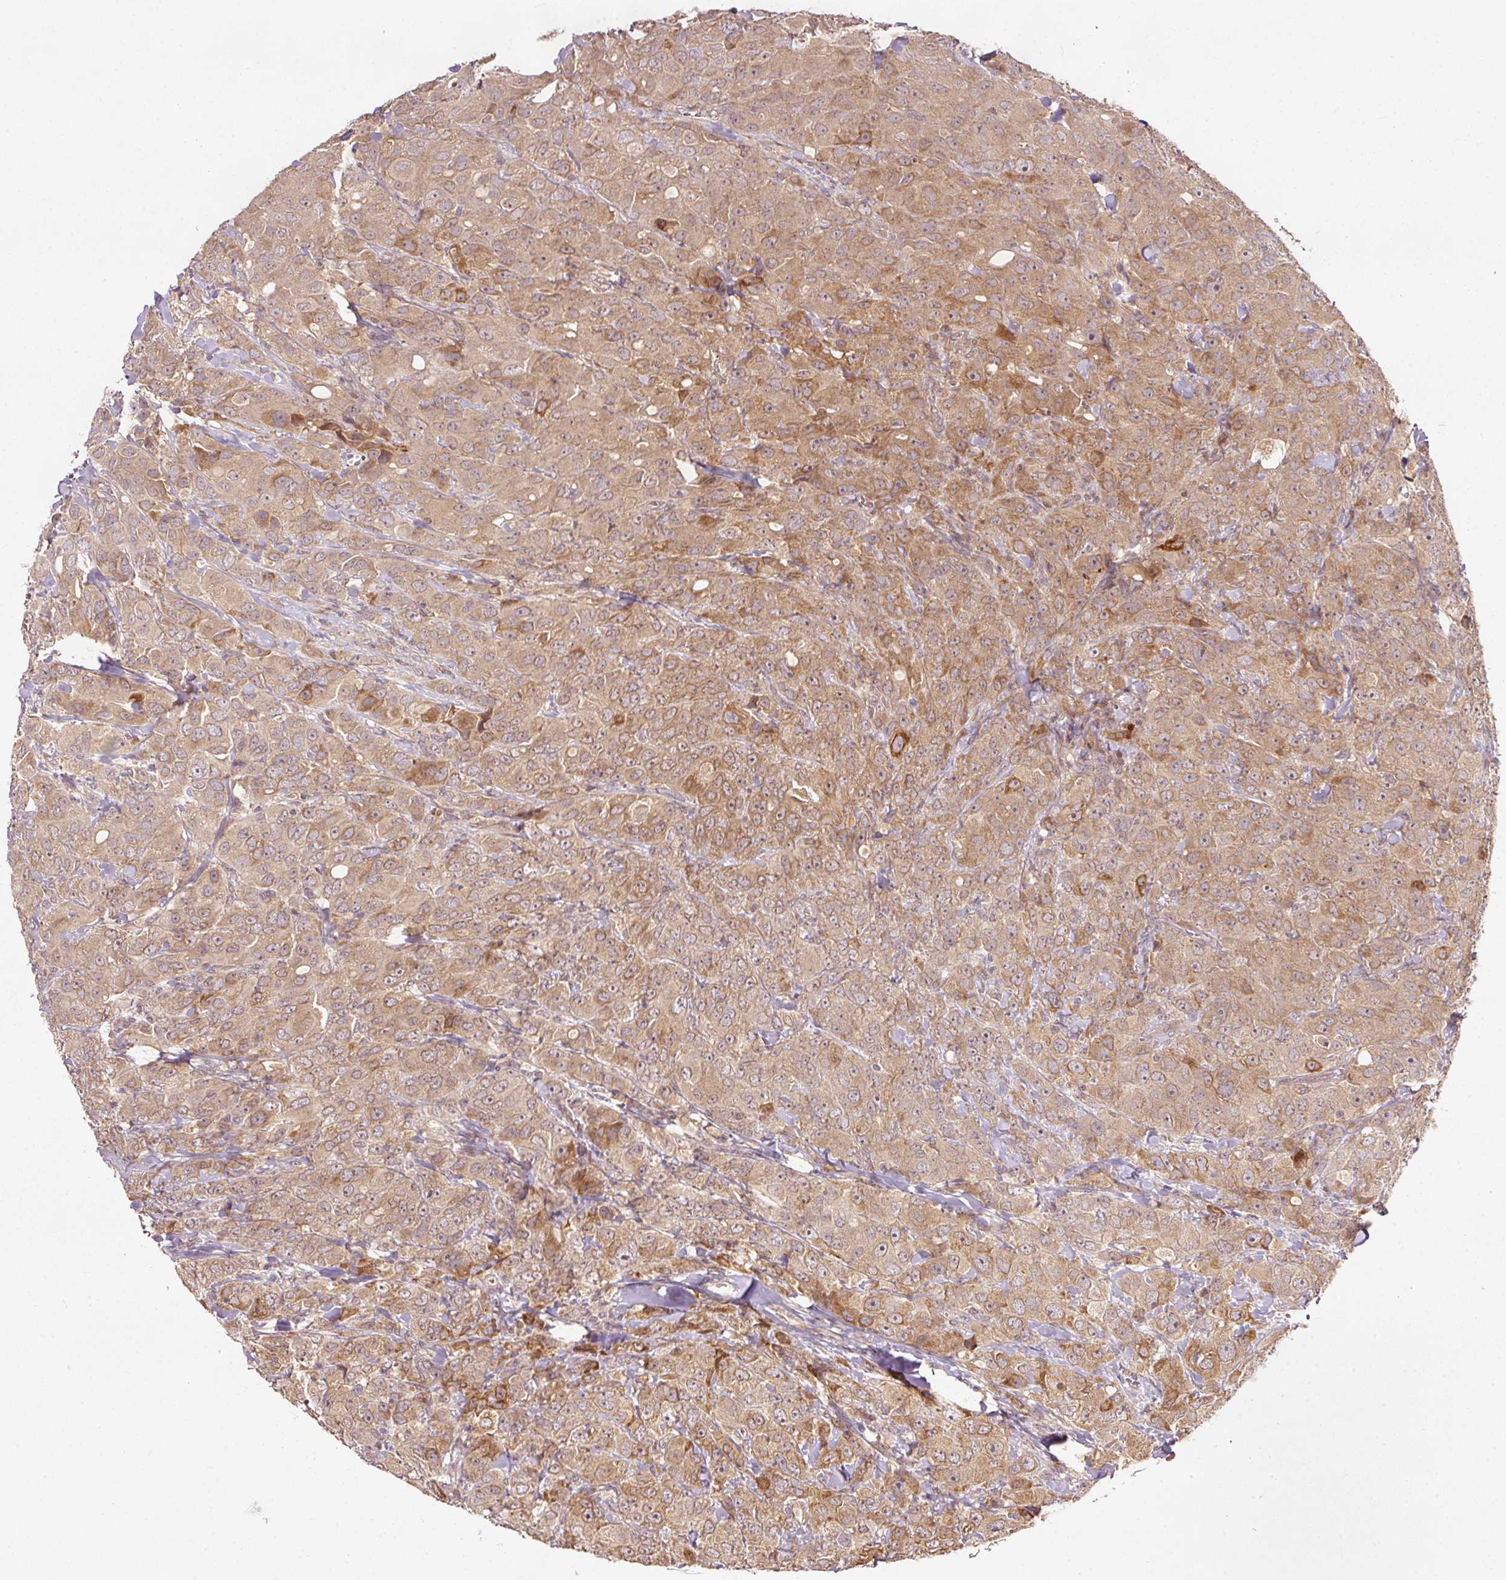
{"staining": {"intensity": "moderate", "quantity": ">75%", "location": "cytoplasmic/membranous,nuclear"}, "tissue": "breast cancer", "cell_type": "Tumor cells", "image_type": "cancer", "snomed": [{"axis": "morphology", "description": "Duct carcinoma"}, {"axis": "topography", "description": "Breast"}], "caption": "Breast invasive ductal carcinoma stained for a protein (brown) reveals moderate cytoplasmic/membranous and nuclear positive positivity in about >75% of tumor cells.", "gene": "PCDHB1", "patient": {"sex": "female", "age": 43}}